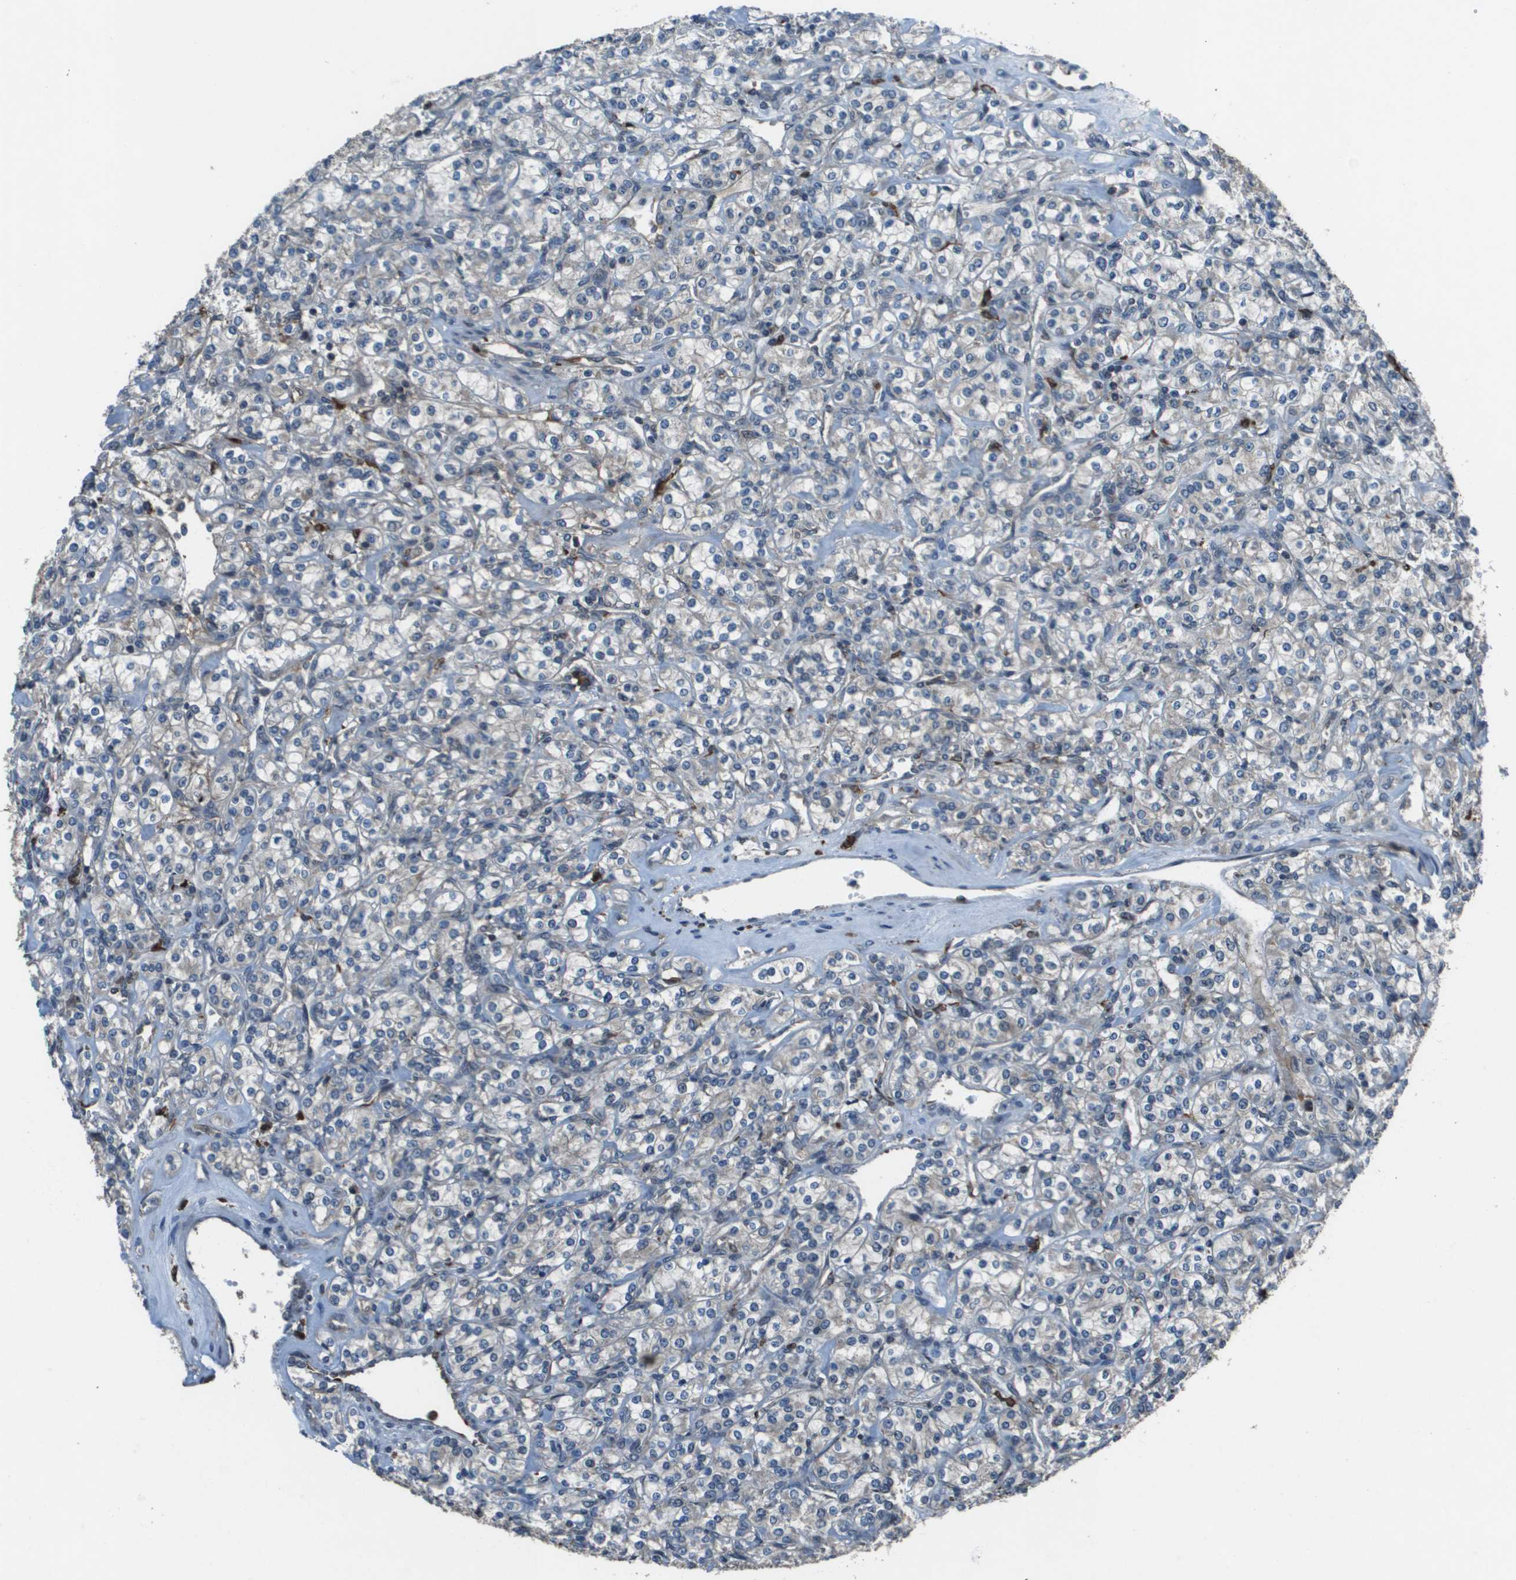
{"staining": {"intensity": "negative", "quantity": "none", "location": "none"}, "tissue": "renal cancer", "cell_type": "Tumor cells", "image_type": "cancer", "snomed": [{"axis": "morphology", "description": "Adenocarcinoma, NOS"}, {"axis": "topography", "description": "Kidney"}], "caption": "Tumor cells show no significant protein staining in adenocarcinoma (renal).", "gene": "GOSR2", "patient": {"sex": "male", "age": 77}}